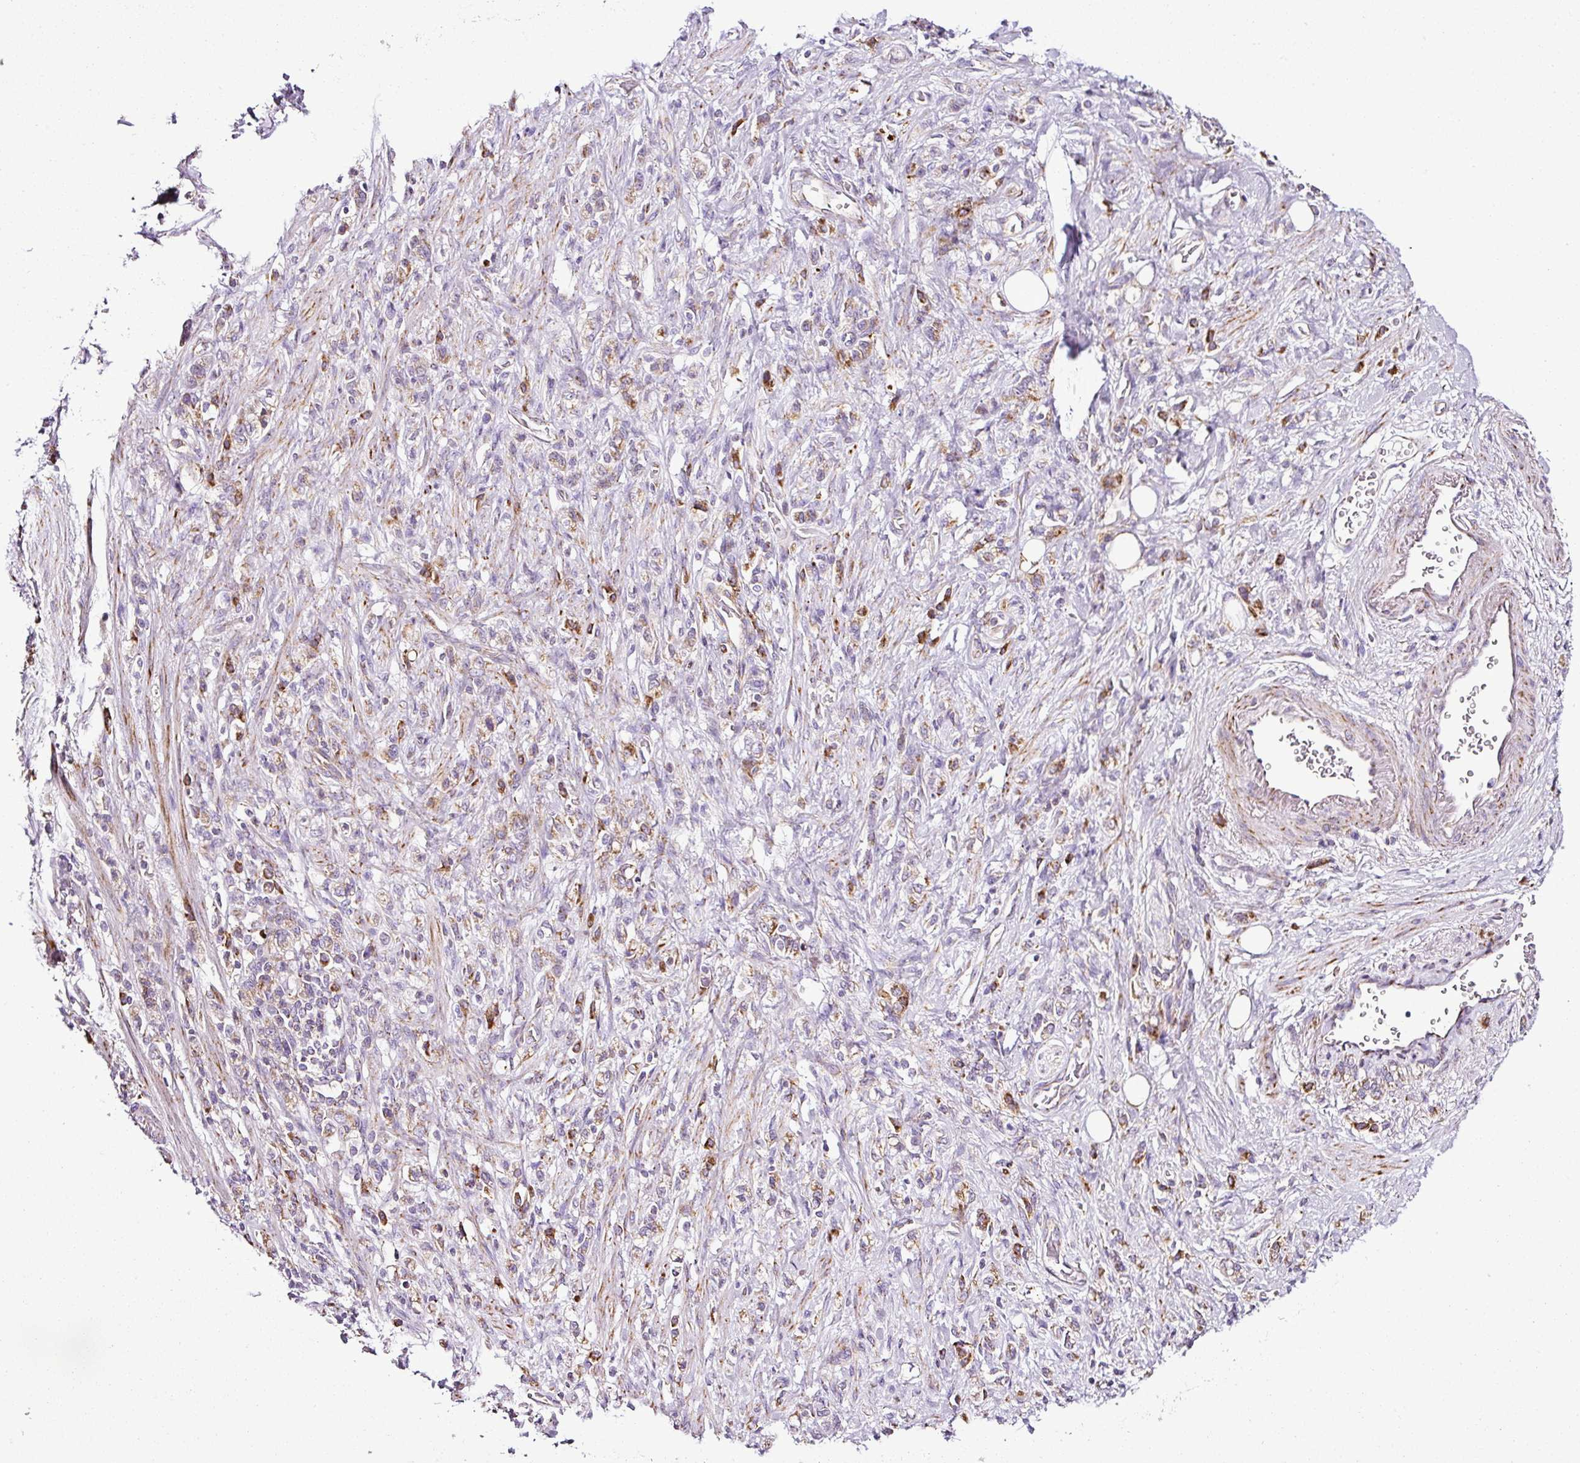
{"staining": {"intensity": "moderate", "quantity": "<25%", "location": "cytoplasmic/membranous"}, "tissue": "stomach cancer", "cell_type": "Tumor cells", "image_type": "cancer", "snomed": [{"axis": "morphology", "description": "Adenocarcinoma, NOS"}, {"axis": "topography", "description": "Stomach"}], "caption": "High-magnification brightfield microscopy of stomach cancer (adenocarcinoma) stained with DAB (brown) and counterstained with hematoxylin (blue). tumor cells exhibit moderate cytoplasmic/membranous expression is appreciated in about<25% of cells.", "gene": "DPAGT1", "patient": {"sex": "male", "age": 77}}